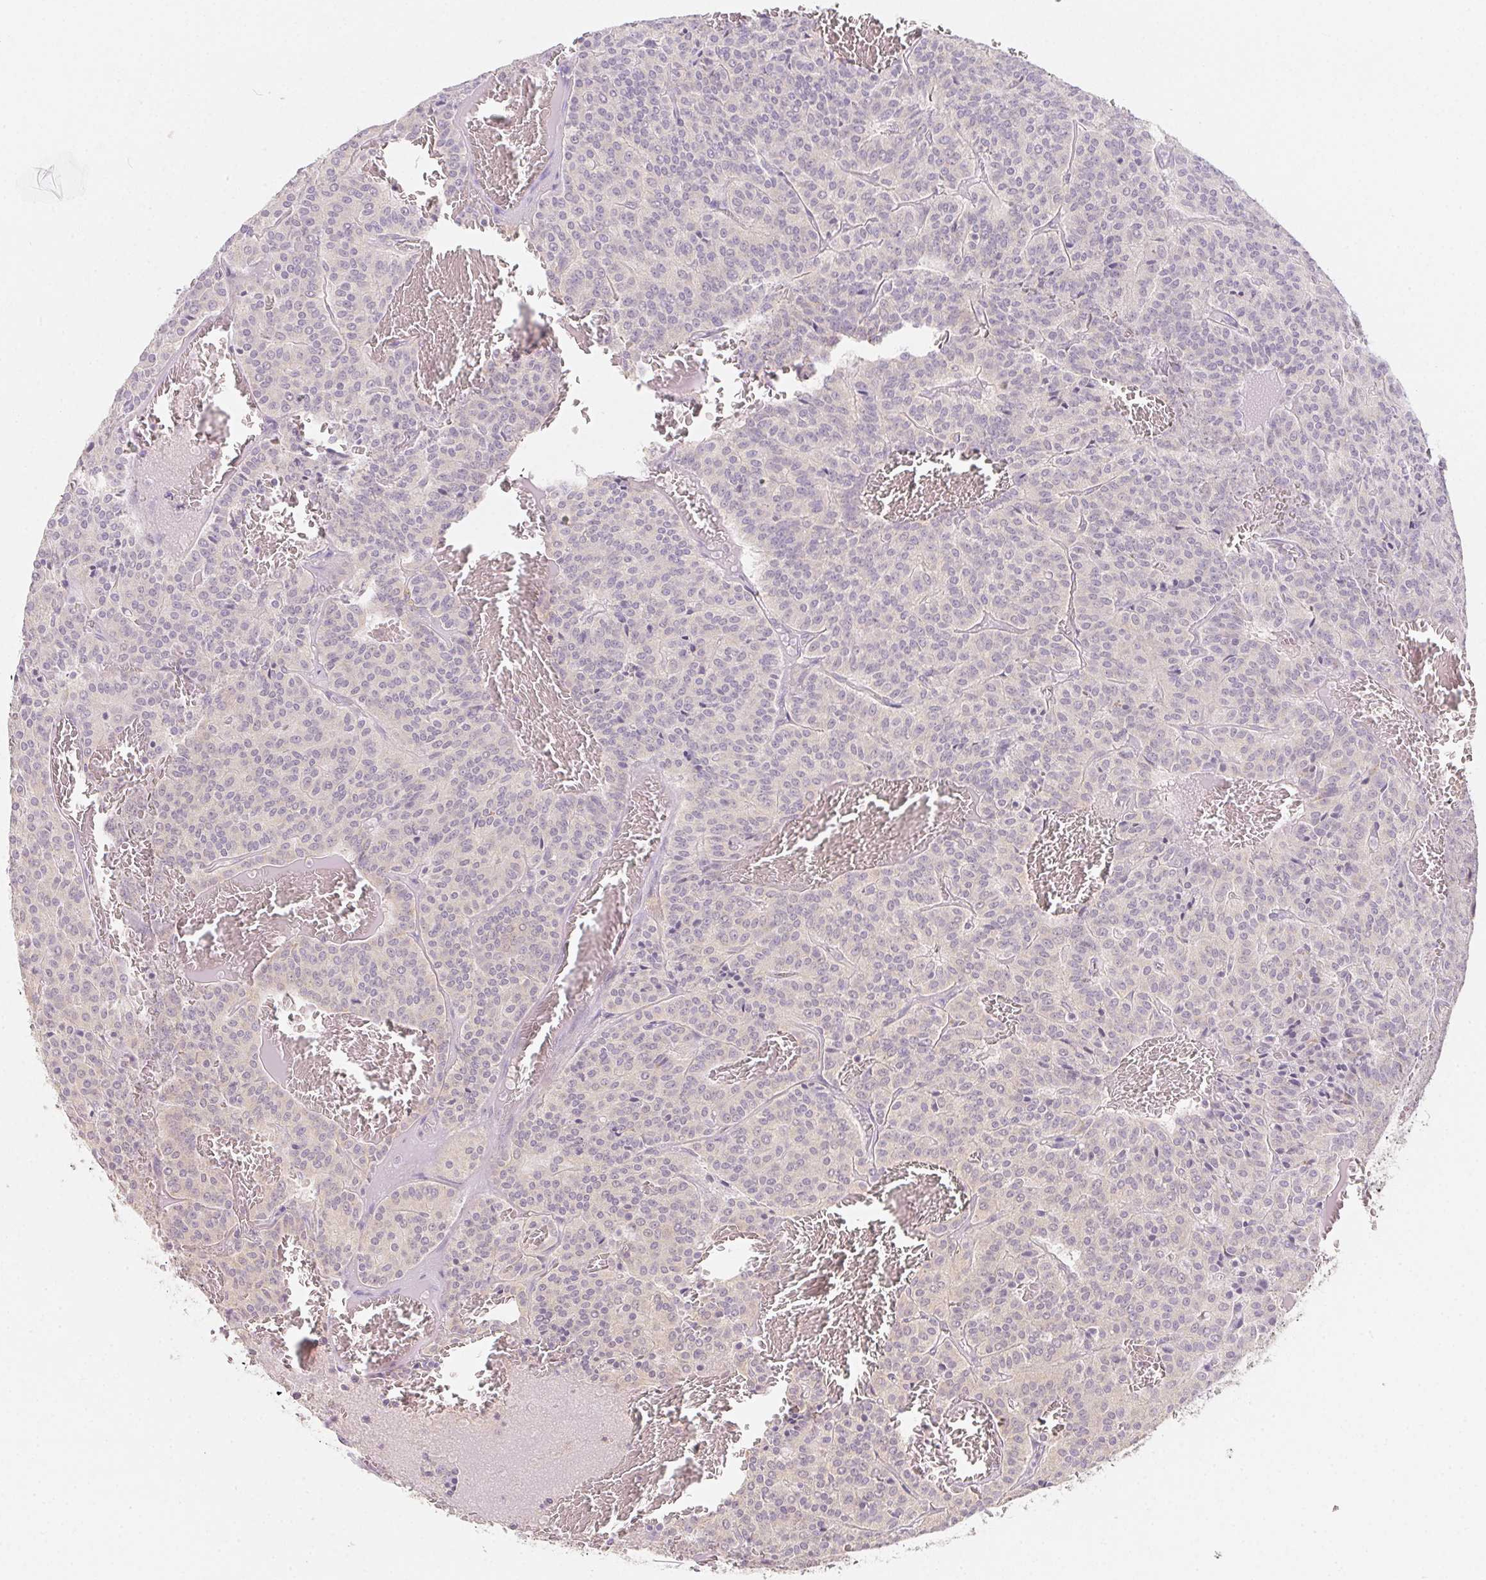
{"staining": {"intensity": "negative", "quantity": "none", "location": "none"}, "tissue": "carcinoid", "cell_type": "Tumor cells", "image_type": "cancer", "snomed": [{"axis": "morphology", "description": "Carcinoid, malignant, NOS"}, {"axis": "topography", "description": "Lung"}], "caption": "A photomicrograph of carcinoid stained for a protein exhibits no brown staining in tumor cells.", "gene": "SLC6A18", "patient": {"sex": "male", "age": 70}}